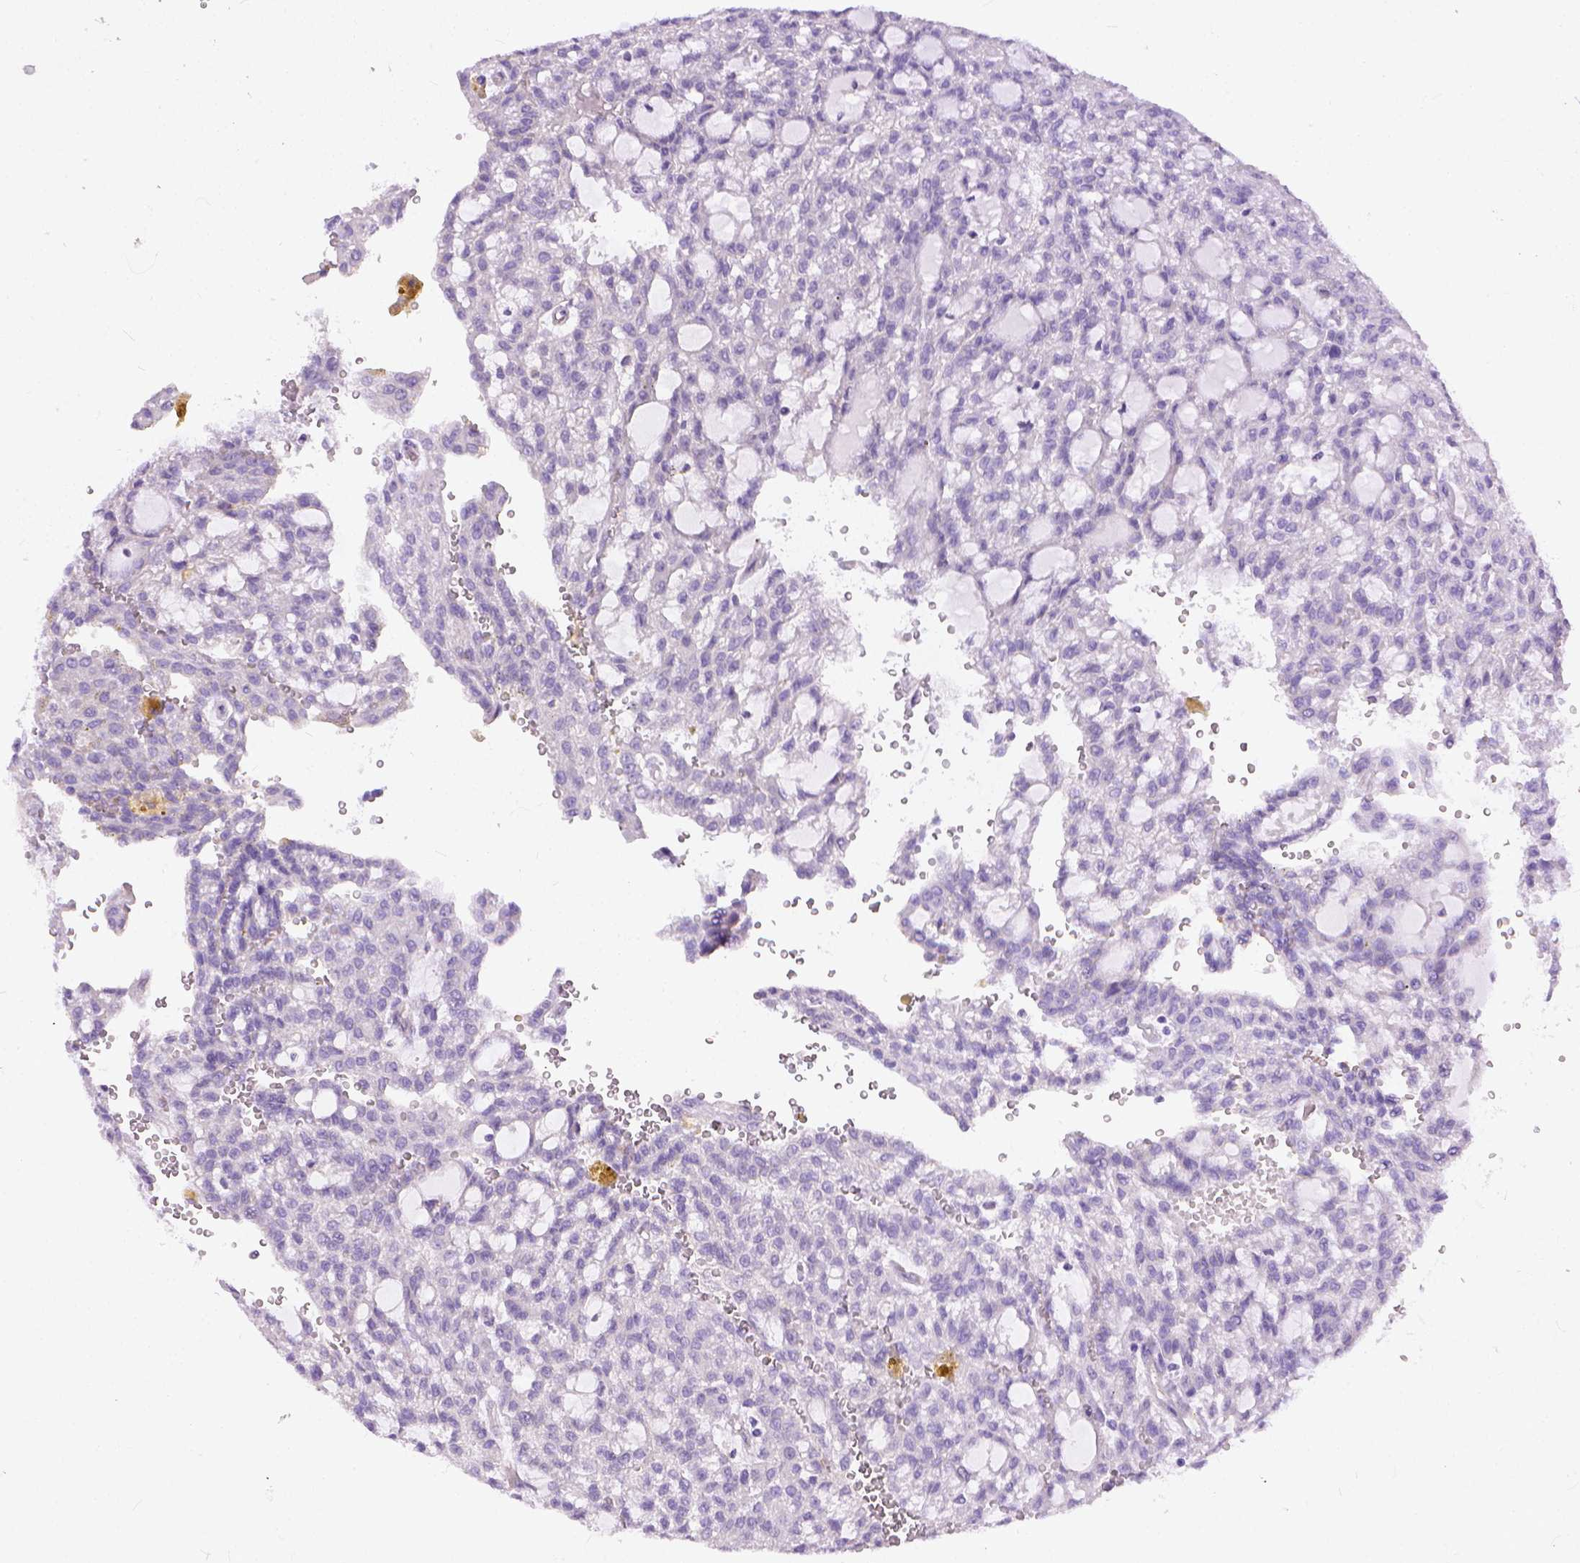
{"staining": {"intensity": "negative", "quantity": "none", "location": "none"}, "tissue": "renal cancer", "cell_type": "Tumor cells", "image_type": "cancer", "snomed": [{"axis": "morphology", "description": "Adenocarcinoma, NOS"}, {"axis": "topography", "description": "Kidney"}], "caption": "The immunohistochemistry photomicrograph has no significant expression in tumor cells of renal cancer (adenocarcinoma) tissue.", "gene": "ADGRF1", "patient": {"sex": "male", "age": 63}}